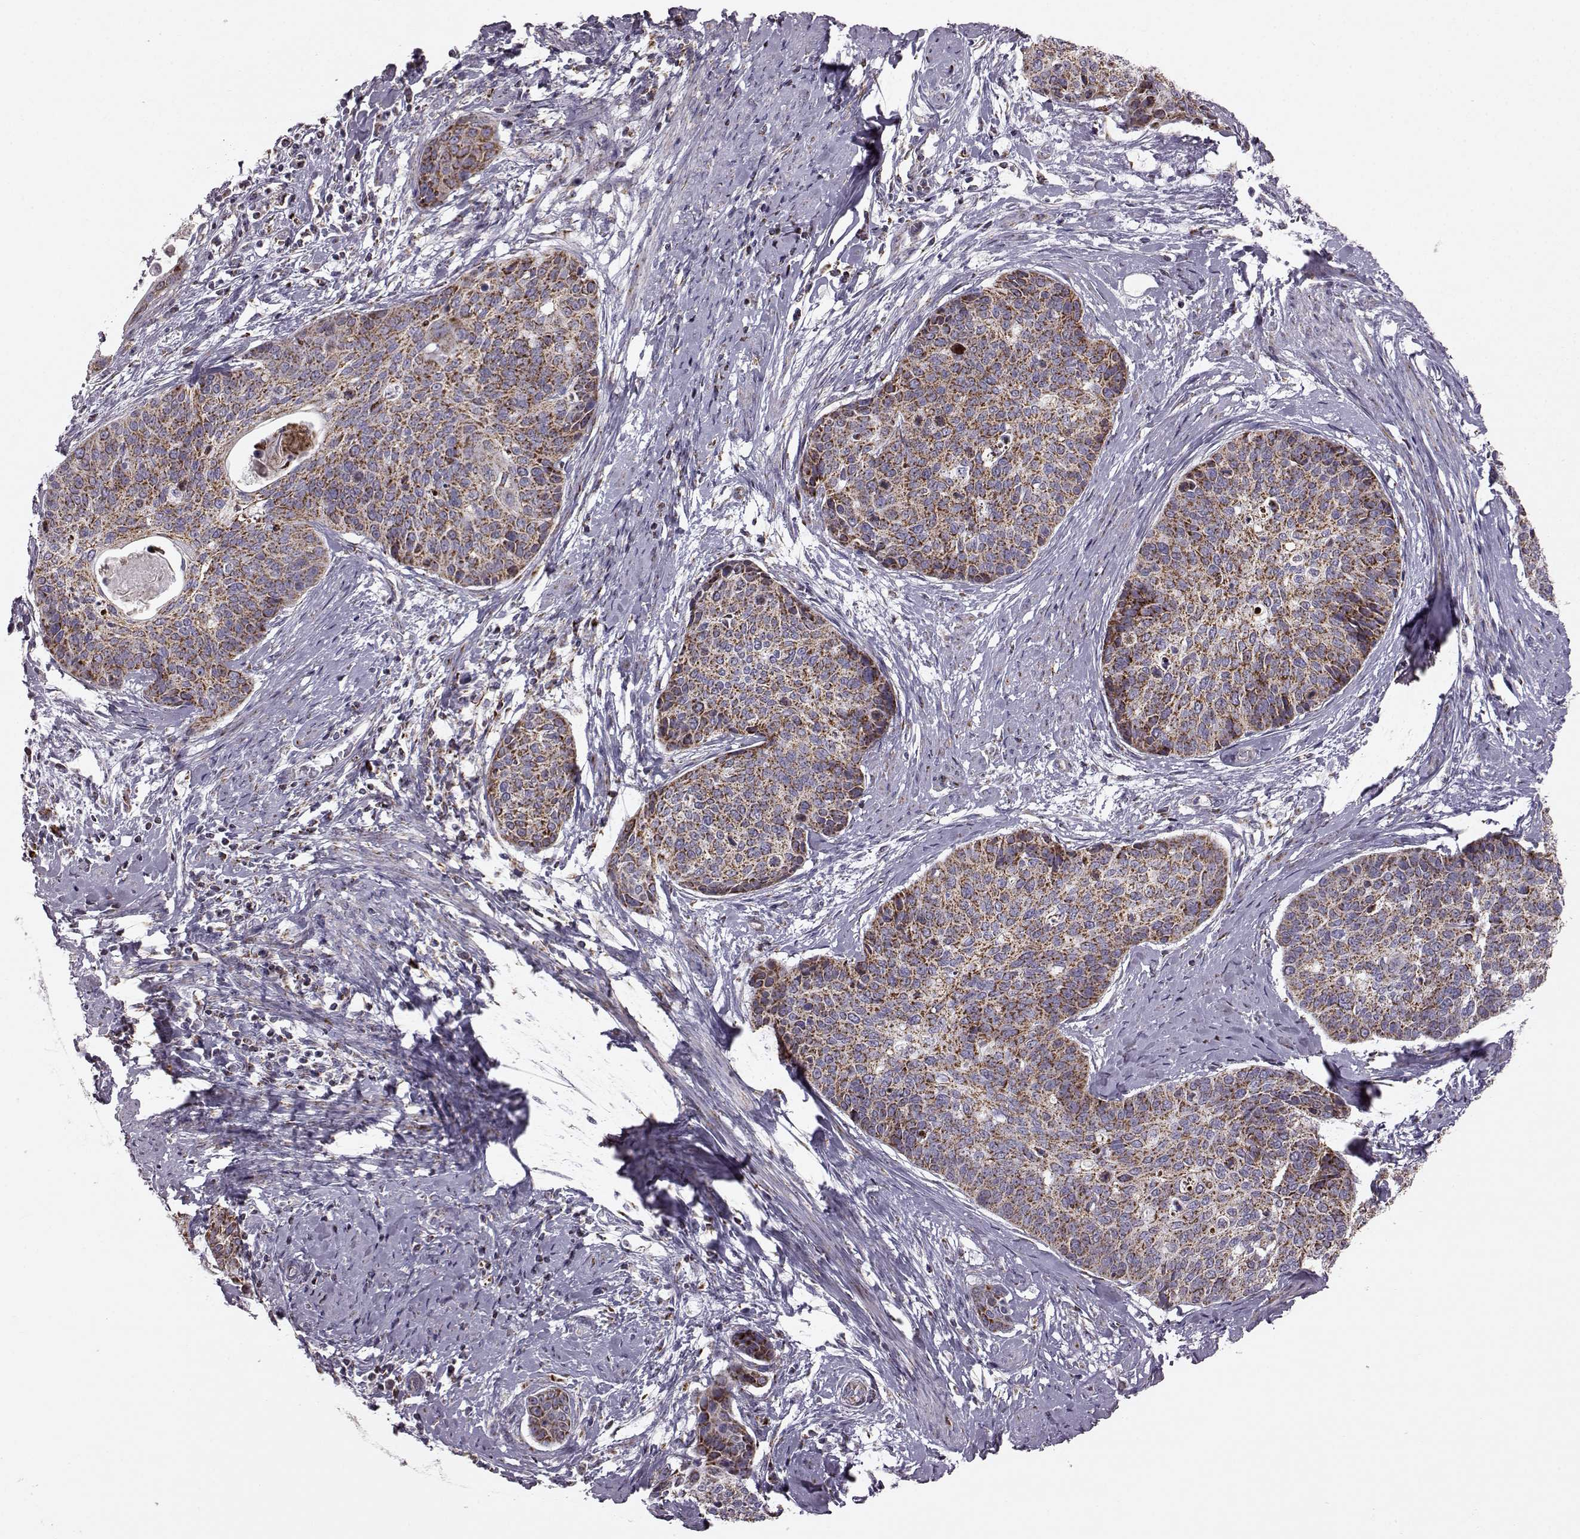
{"staining": {"intensity": "strong", "quantity": ">75%", "location": "cytoplasmic/membranous"}, "tissue": "cervical cancer", "cell_type": "Tumor cells", "image_type": "cancer", "snomed": [{"axis": "morphology", "description": "Squamous cell carcinoma, NOS"}, {"axis": "topography", "description": "Cervix"}], "caption": "Brown immunohistochemical staining in human cervical cancer (squamous cell carcinoma) shows strong cytoplasmic/membranous expression in approximately >75% of tumor cells.", "gene": "ATP5MF", "patient": {"sex": "female", "age": 69}}